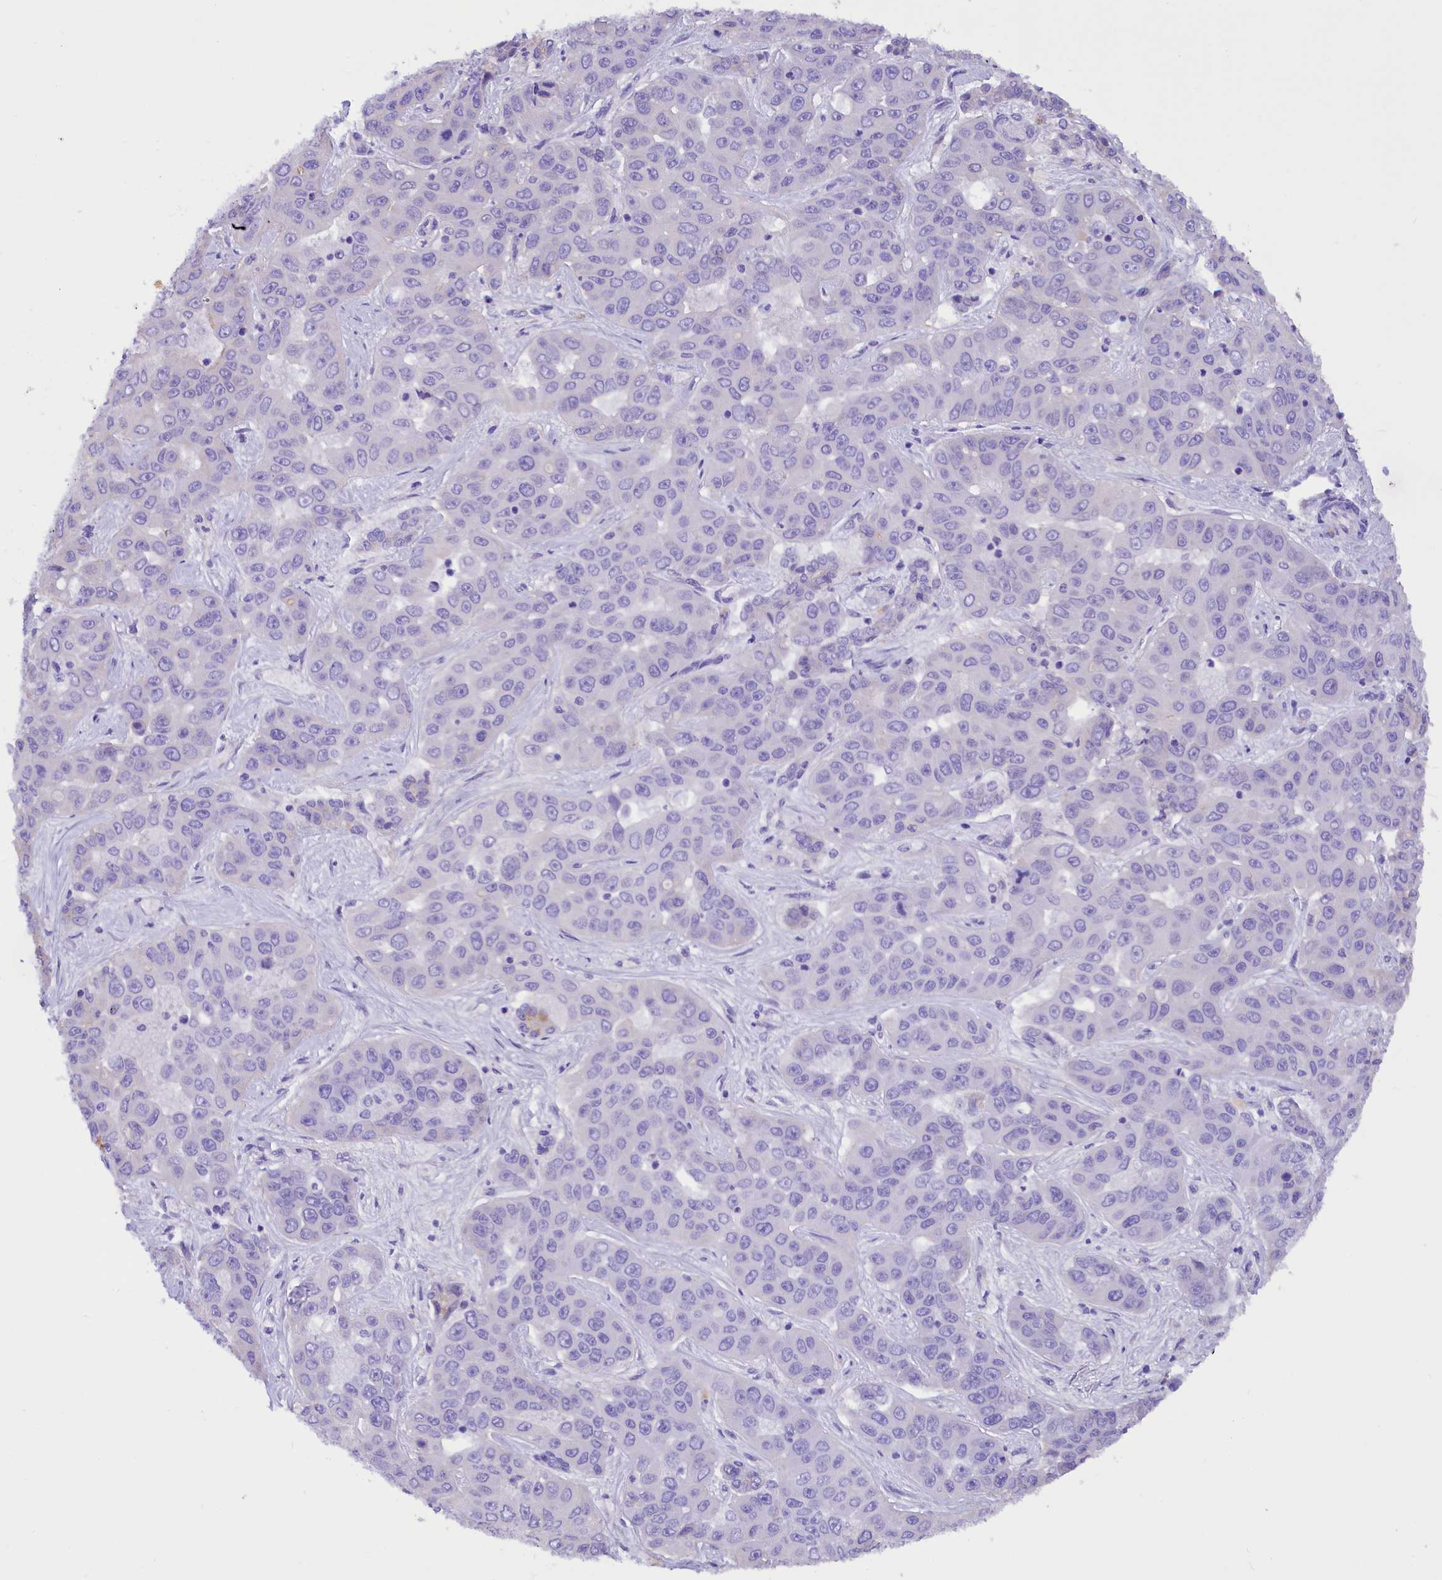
{"staining": {"intensity": "moderate", "quantity": "25%-75%", "location": "cytoplasmic/membranous"}, "tissue": "liver cancer", "cell_type": "Tumor cells", "image_type": "cancer", "snomed": [{"axis": "morphology", "description": "Cholangiocarcinoma"}, {"axis": "topography", "description": "Liver"}], "caption": "The image displays staining of liver cancer (cholangiocarcinoma), revealing moderate cytoplasmic/membranous protein positivity (brown color) within tumor cells.", "gene": "ERMARD", "patient": {"sex": "female", "age": 52}}